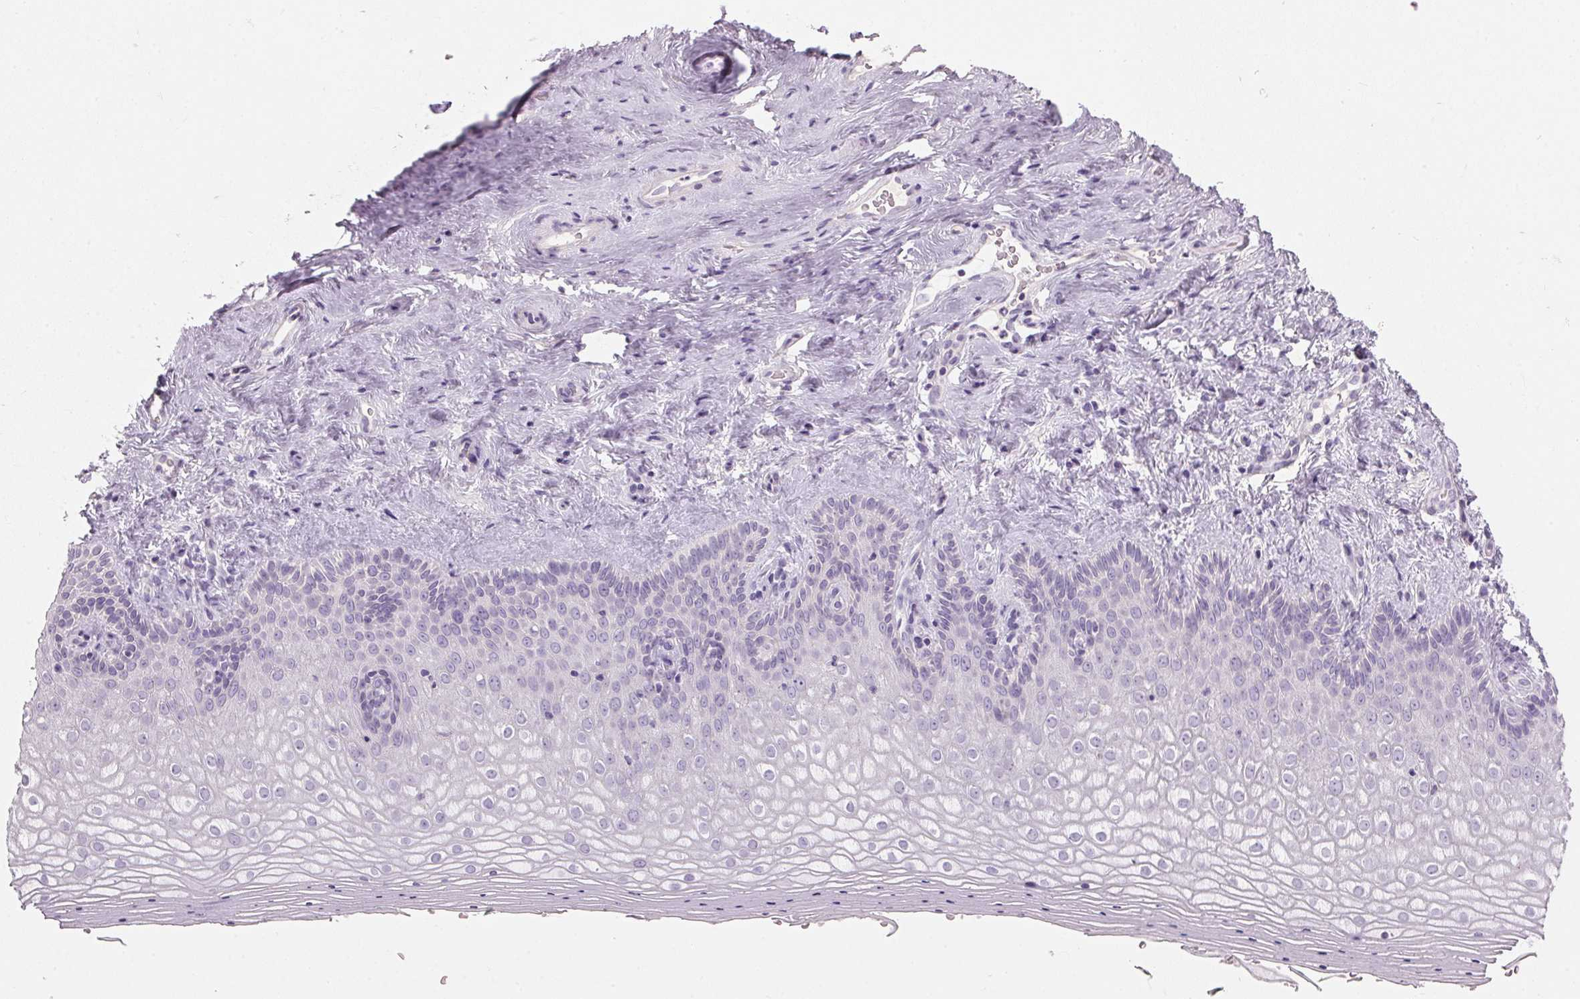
{"staining": {"intensity": "negative", "quantity": "none", "location": "none"}, "tissue": "vagina", "cell_type": "Squamous epithelial cells", "image_type": "normal", "snomed": [{"axis": "morphology", "description": "Normal tissue, NOS"}, {"axis": "topography", "description": "Vagina"}], "caption": "An immunohistochemistry histopathology image of normal vagina is shown. There is no staining in squamous epithelial cells of vagina.", "gene": "HSD17B1", "patient": {"sex": "female", "age": 42}}